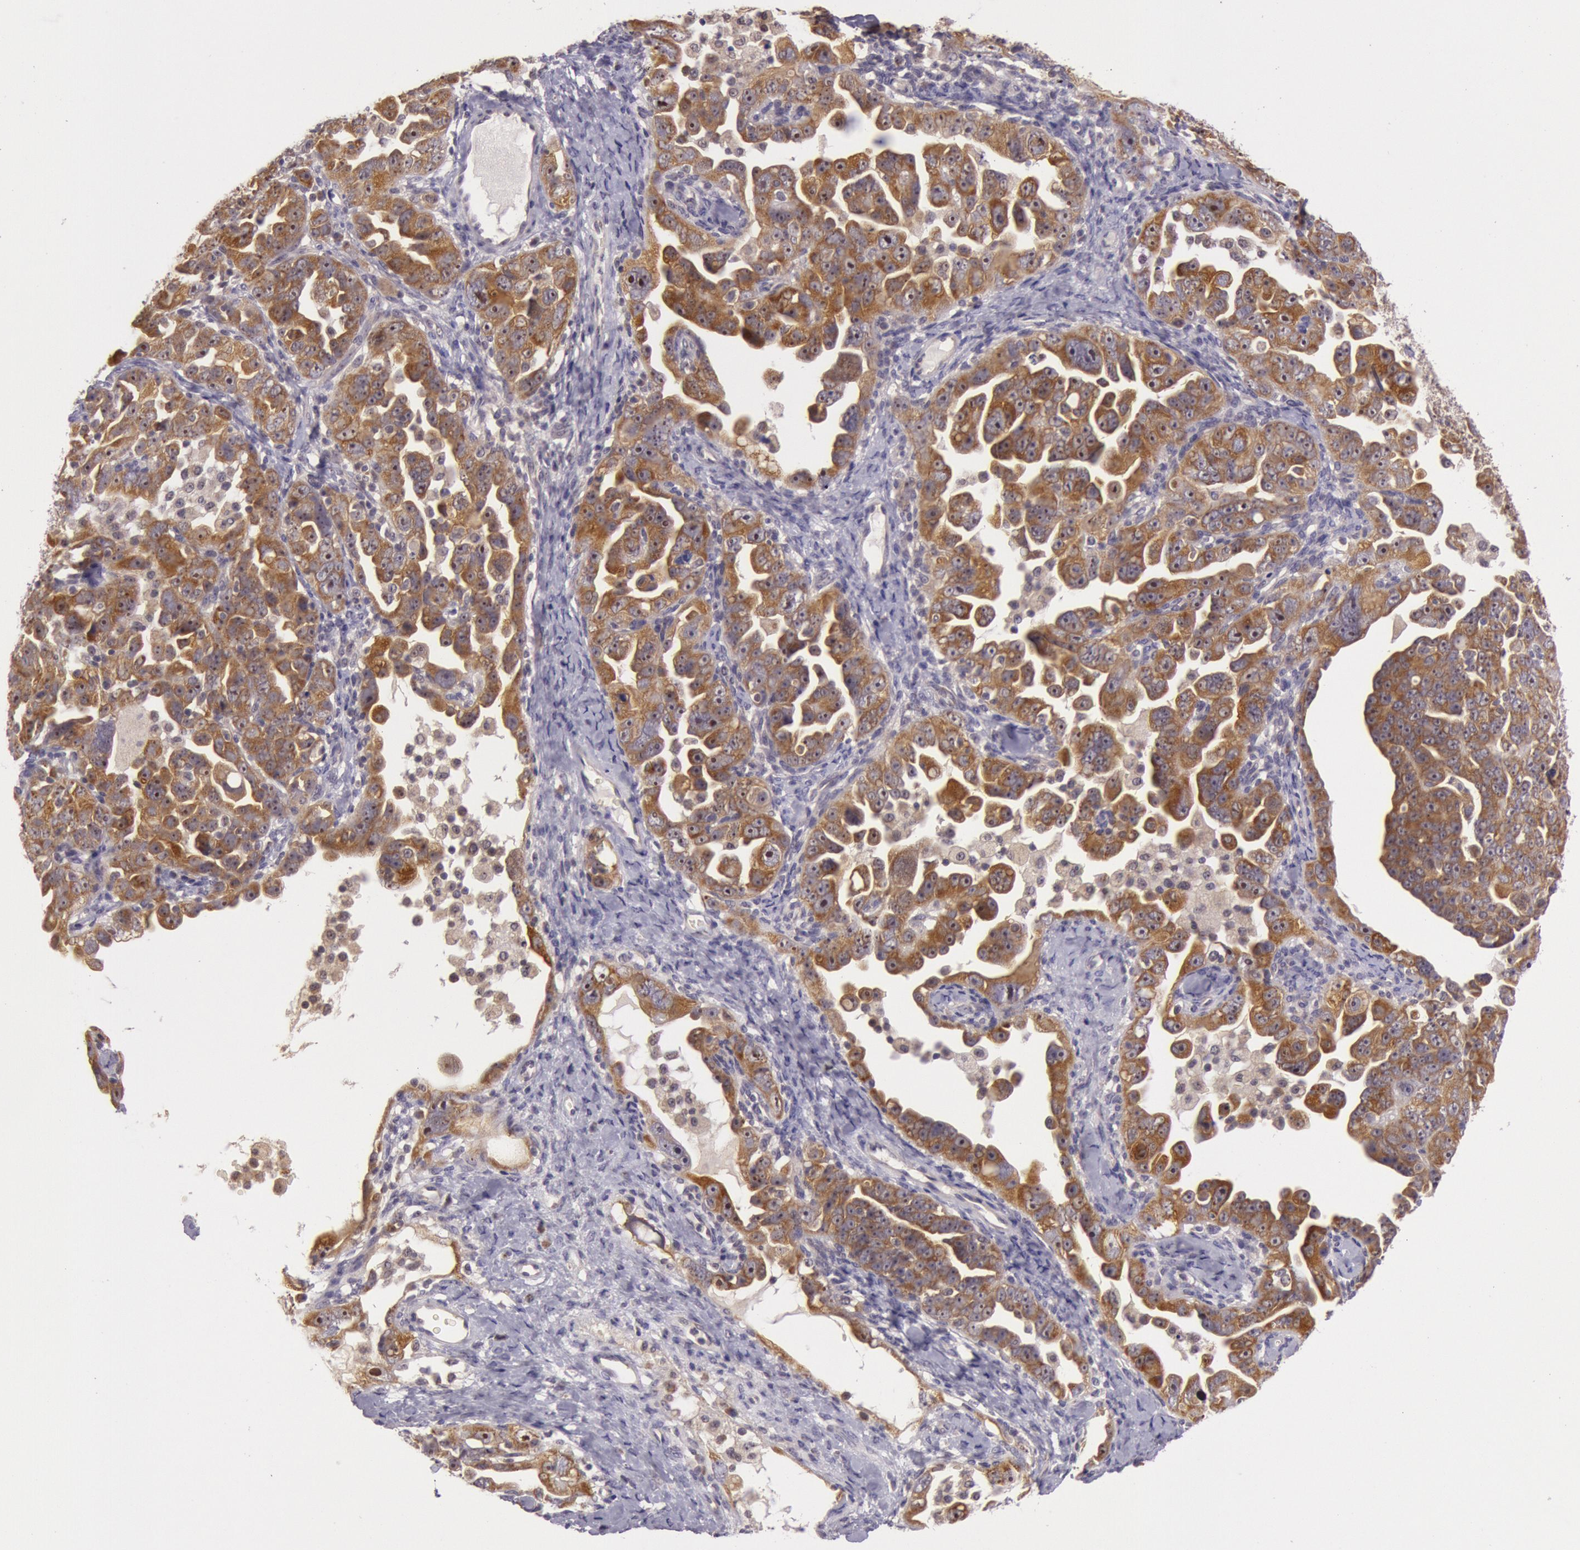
{"staining": {"intensity": "strong", "quantity": ">75%", "location": "cytoplasmic/membranous,nuclear"}, "tissue": "ovarian cancer", "cell_type": "Tumor cells", "image_type": "cancer", "snomed": [{"axis": "morphology", "description": "Cystadenocarcinoma, serous, NOS"}, {"axis": "topography", "description": "Ovary"}], "caption": "There is high levels of strong cytoplasmic/membranous and nuclear expression in tumor cells of serous cystadenocarcinoma (ovarian), as demonstrated by immunohistochemical staining (brown color).", "gene": "CDK16", "patient": {"sex": "female", "age": 66}}